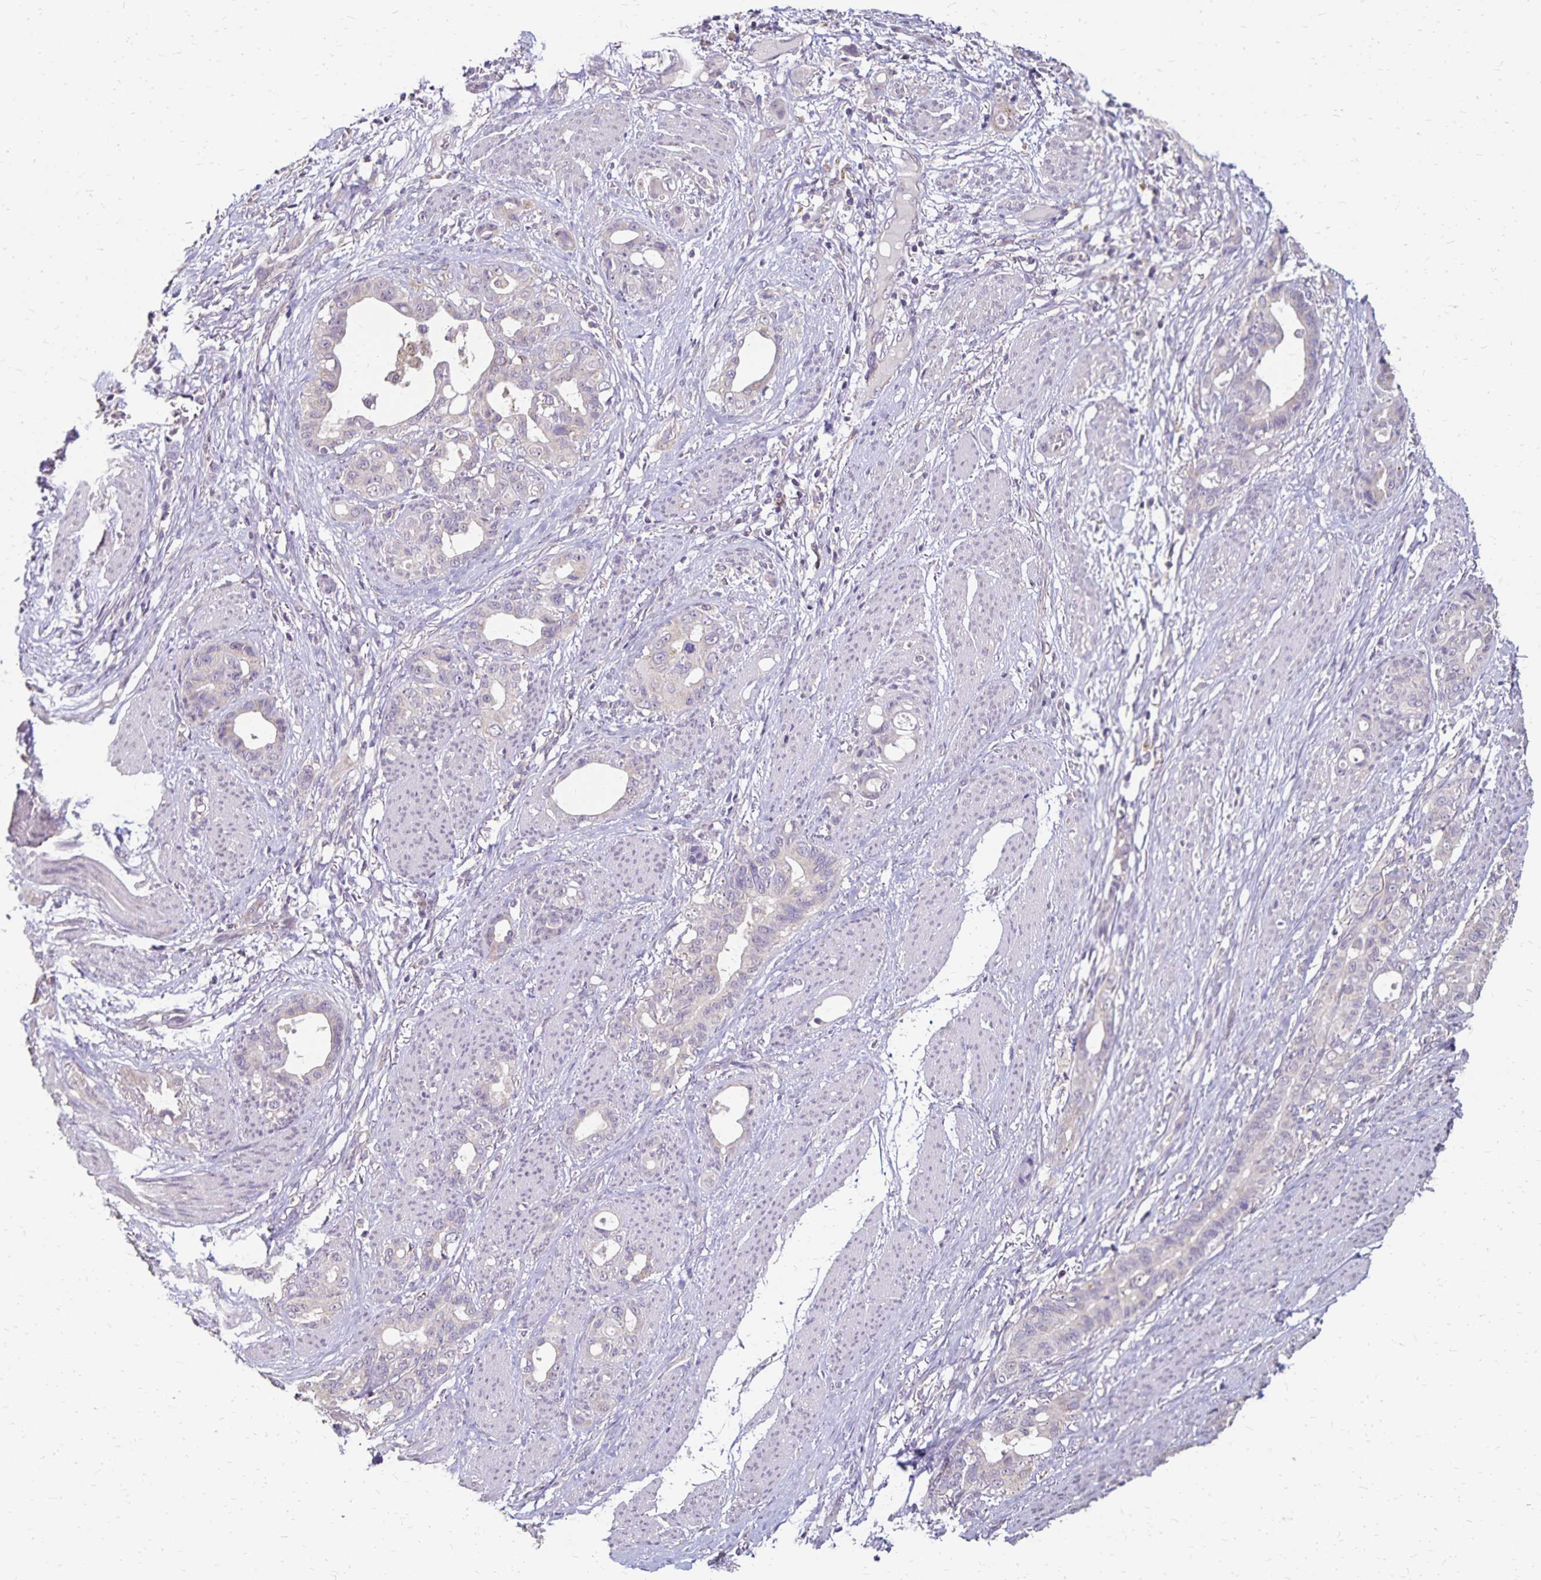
{"staining": {"intensity": "negative", "quantity": "none", "location": "none"}, "tissue": "stomach cancer", "cell_type": "Tumor cells", "image_type": "cancer", "snomed": [{"axis": "morphology", "description": "Normal tissue, NOS"}, {"axis": "morphology", "description": "Adenocarcinoma, NOS"}, {"axis": "topography", "description": "Esophagus"}, {"axis": "topography", "description": "Stomach, upper"}], "caption": "IHC image of stomach cancer (adenocarcinoma) stained for a protein (brown), which exhibits no positivity in tumor cells.", "gene": "EMC10", "patient": {"sex": "male", "age": 62}}